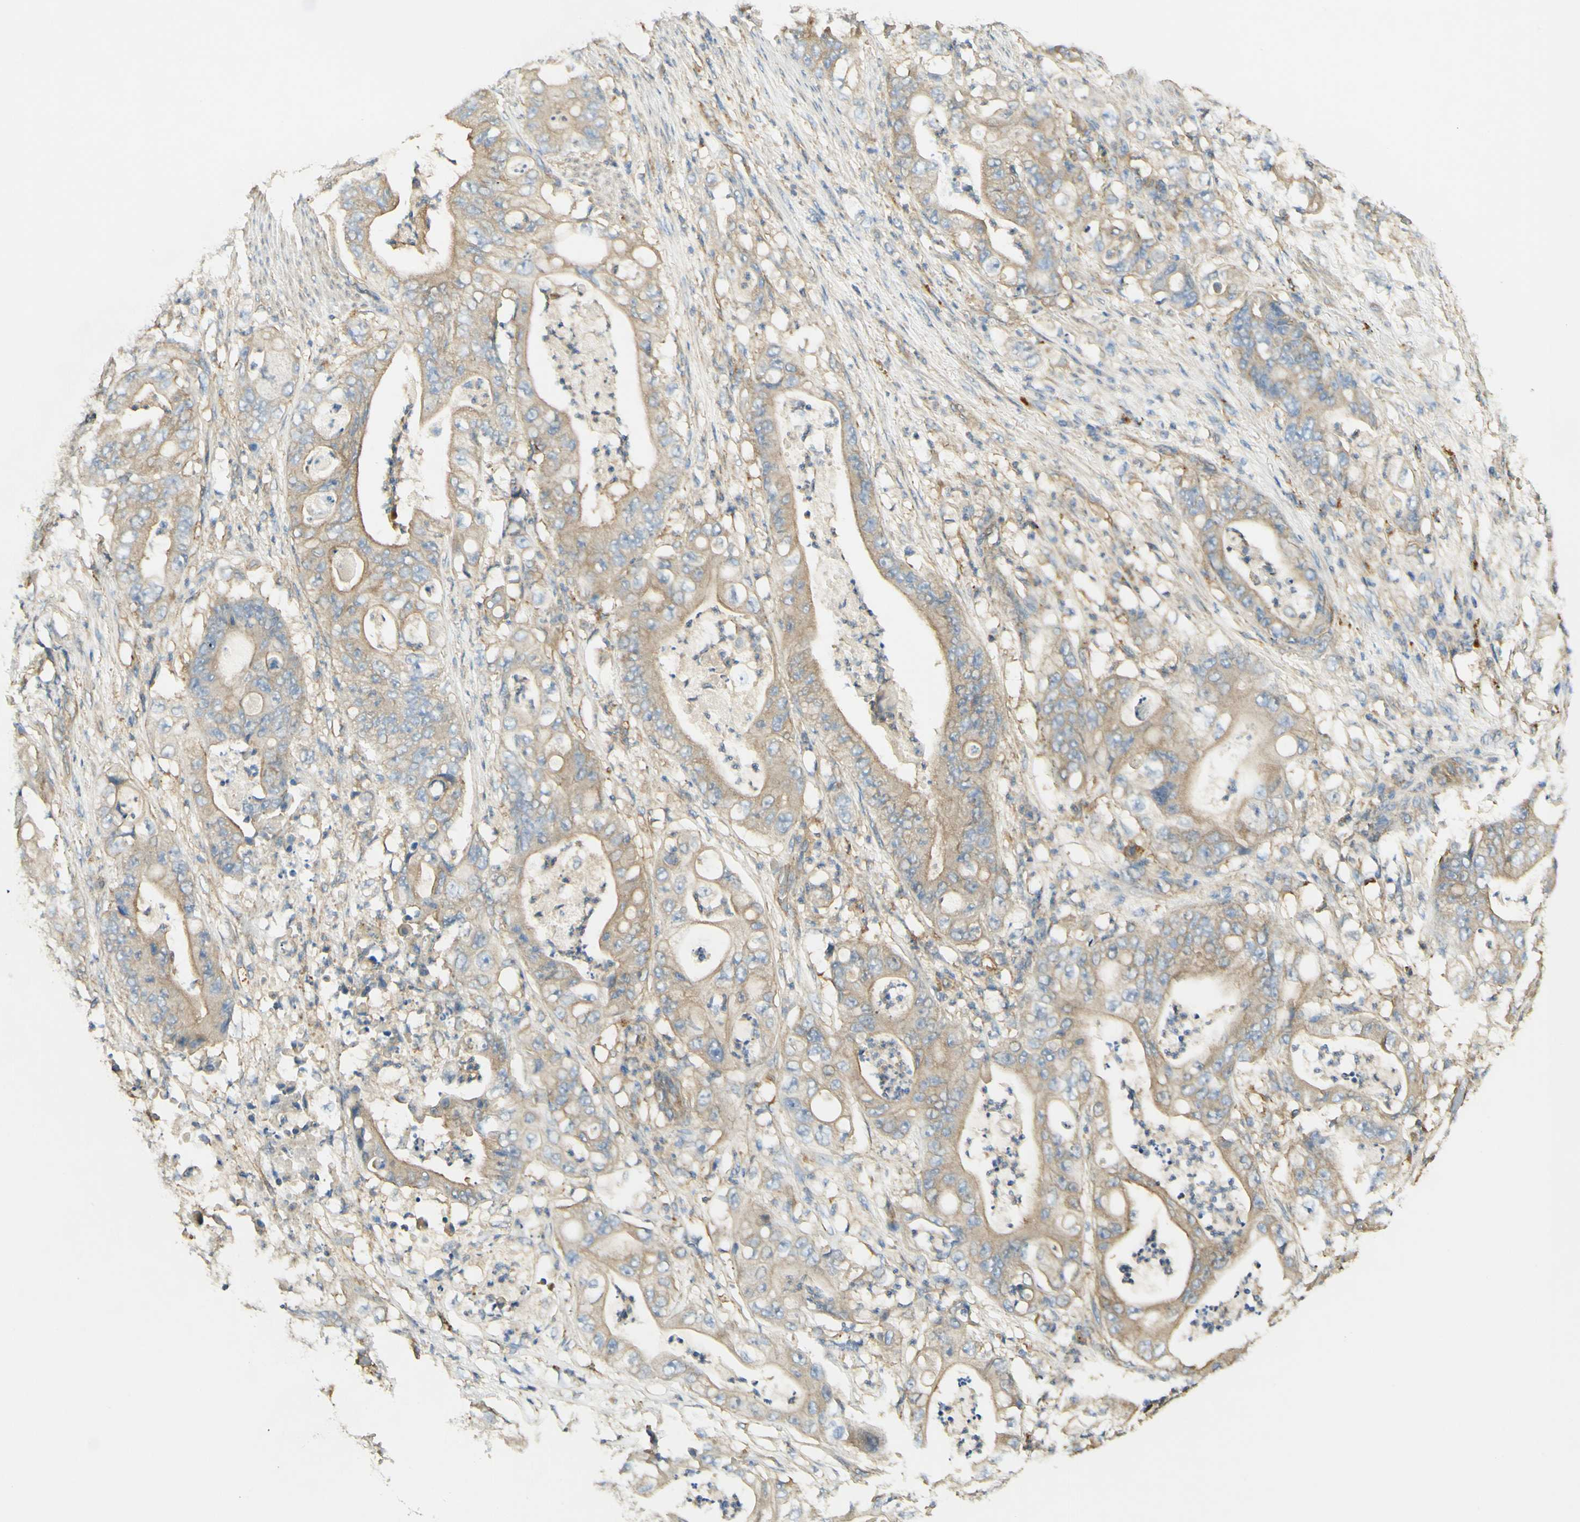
{"staining": {"intensity": "moderate", "quantity": ">75%", "location": "cytoplasmic/membranous"}, "tissue": "stomach cancer", "cell_type": "Tumor cells", "image_type": "cancer", "snomed": [{"axis": "morphology", "description": "Adenocarcinoma, NOS"}, {"axis": "topography", "description": "Stomach"}], "caption": "Tumor cells show medium levels of moderate cytoplasmic/membranous positivity in approximately >75% of cells in human adenocarcinoma (stomach).", "gene": "IKBKG", "patient": {"sex": "female", "age": 73}}